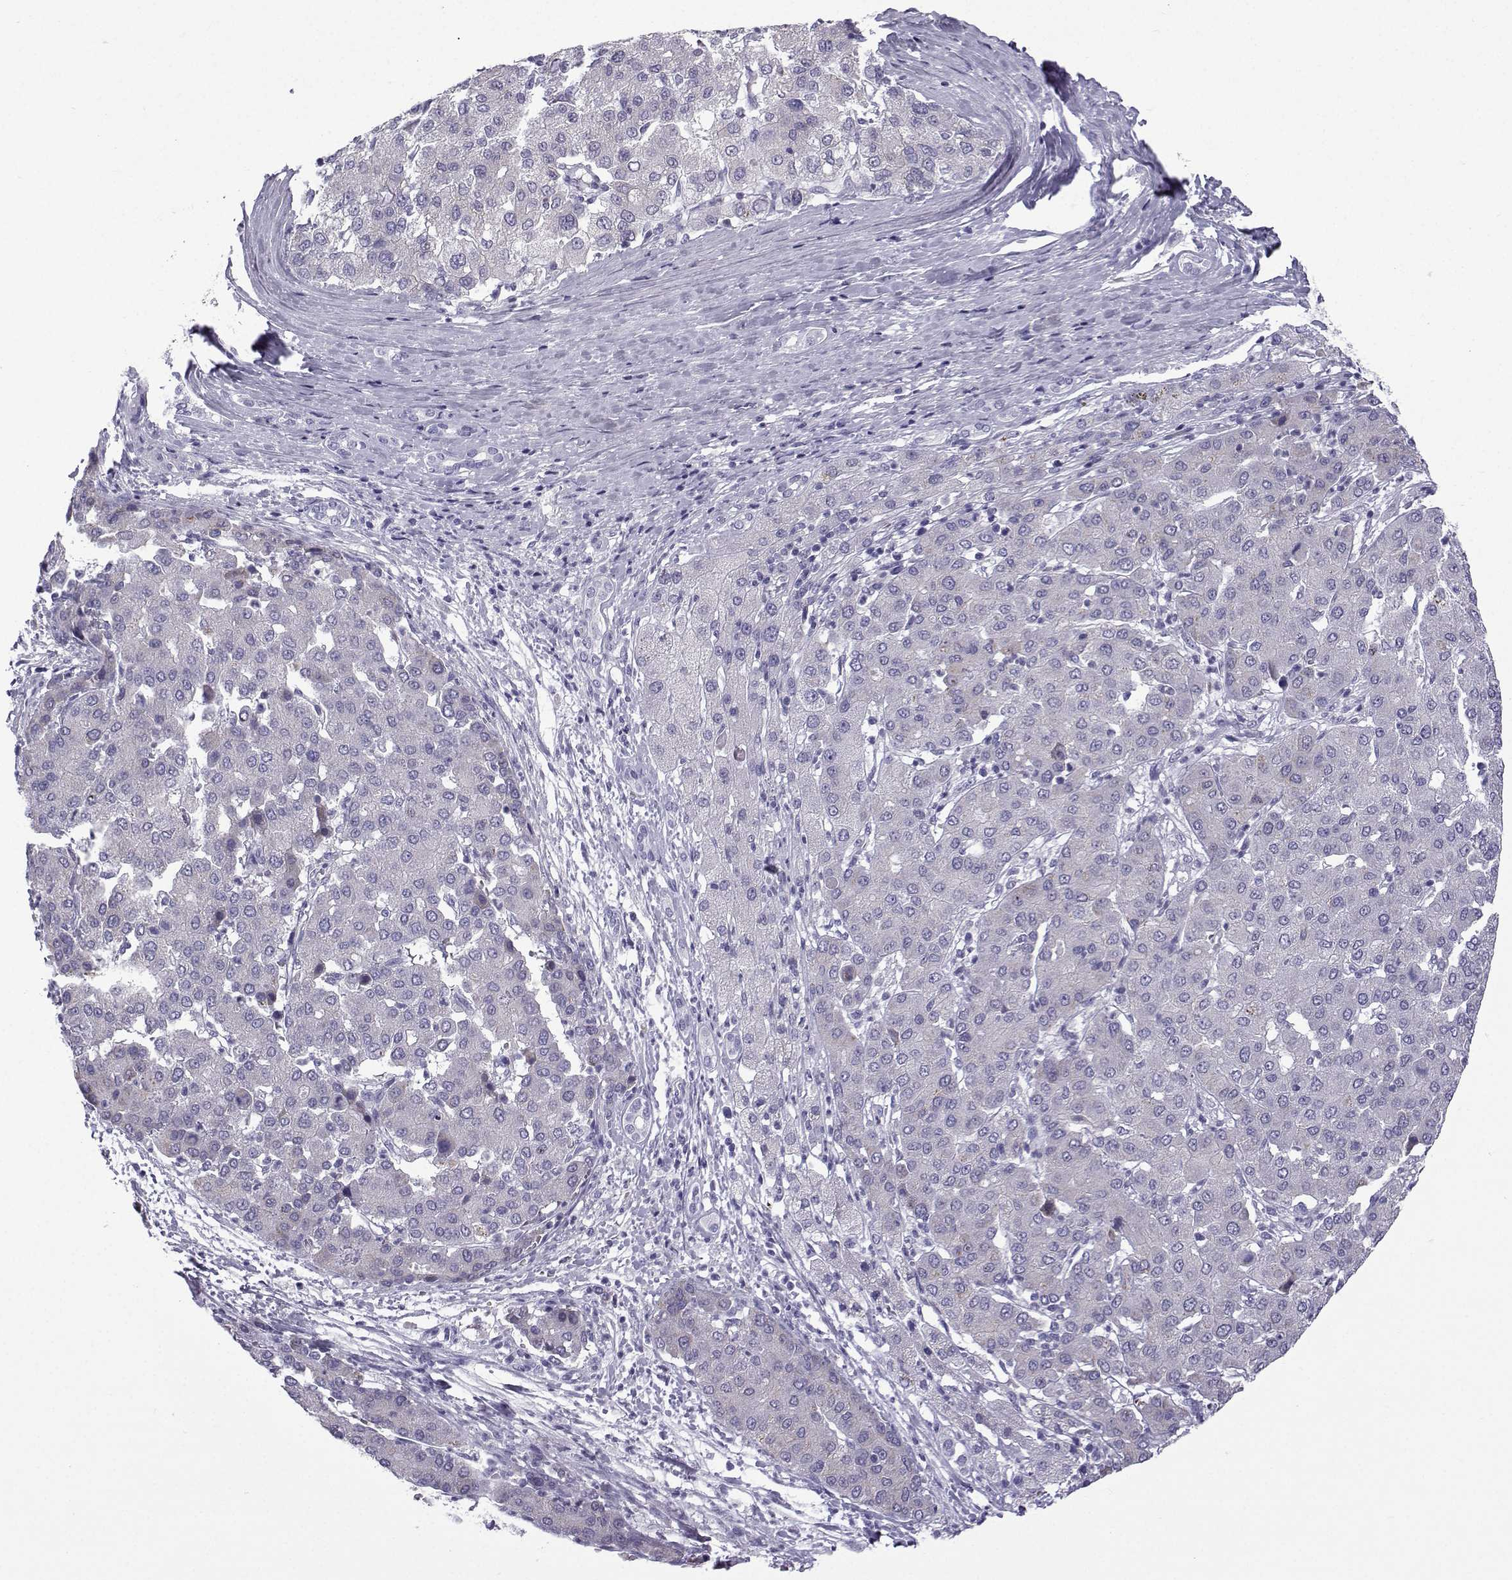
{"staining": {"intensity": "negative", "quantity": "none", "location": "none"}, "tissue": "liver cancer", "cell_type": "Tumor cells", "image_type": "cancer", "snomed": [{"axis": "morphology", "description": "Carcinoma, Hepatocellular, NOS"}, {"axis": "topography", "description": "Liver"}], "caption": "Human liver hepatocellular carcinoma stained for a protein using IHC exhibits no expression in tumor cells.", "gene": "CFAP53", "patient": {"sex": "male", "age": 65}}